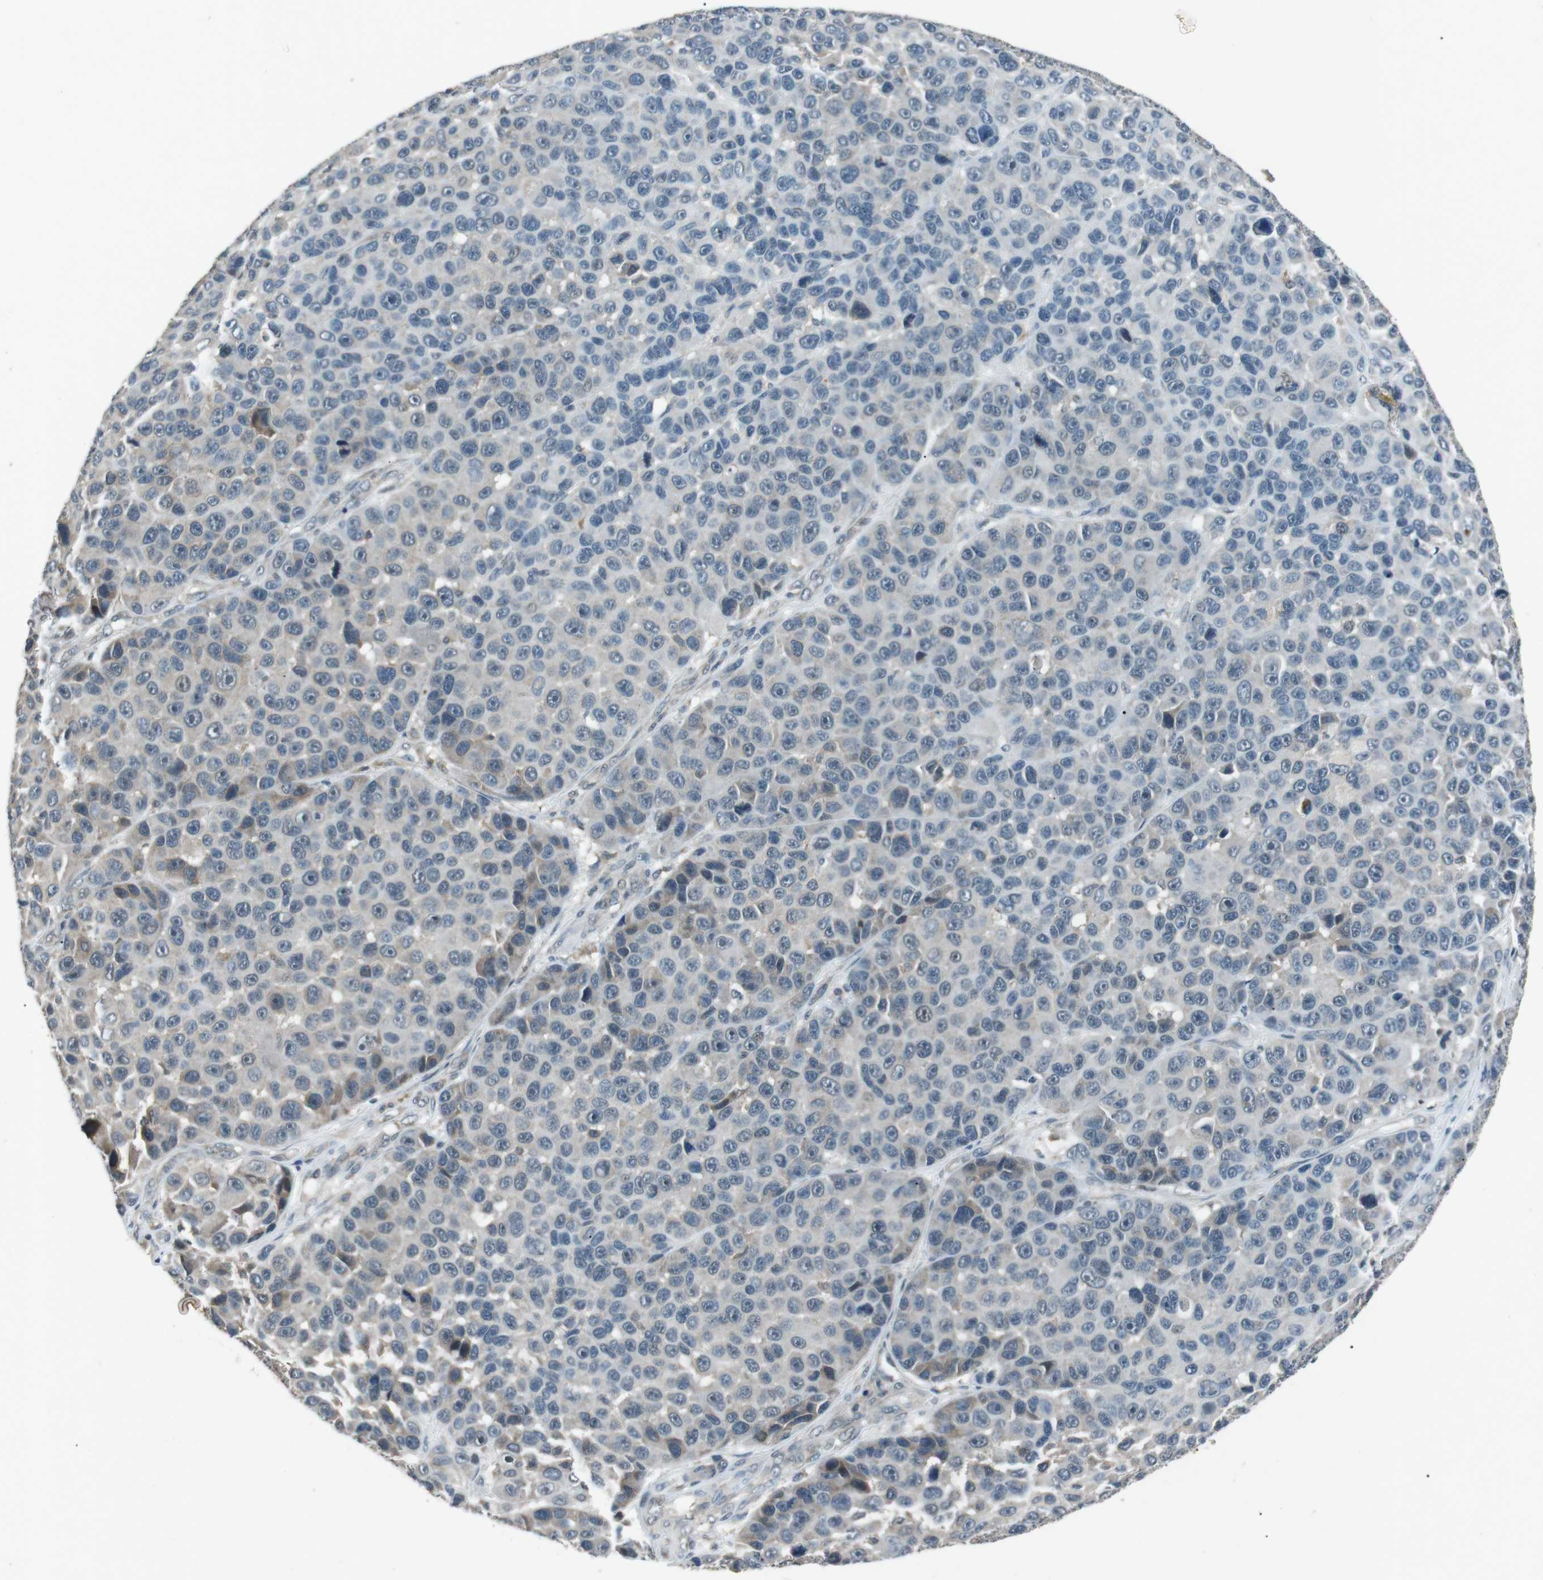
{"staining": {"intensity": "negative", "quantity": "none", "location": "none"}, "tissue": "melanoma", "cell_type": "Tumor cells", "image_type": "cancer", "snomed": [{"axis": "morphology", "description": "Malignant melanoma, NOS"}, {"axis": "topography", "description": "Skin"}], "caption": "A high-resolution histopathology image shows immunohistochemistry (IHC) staining of melanoma, which reveals no significant positivity in tumor cells.", "gene": "NEK7", "patient": {"sex": "male", "age": 53}}